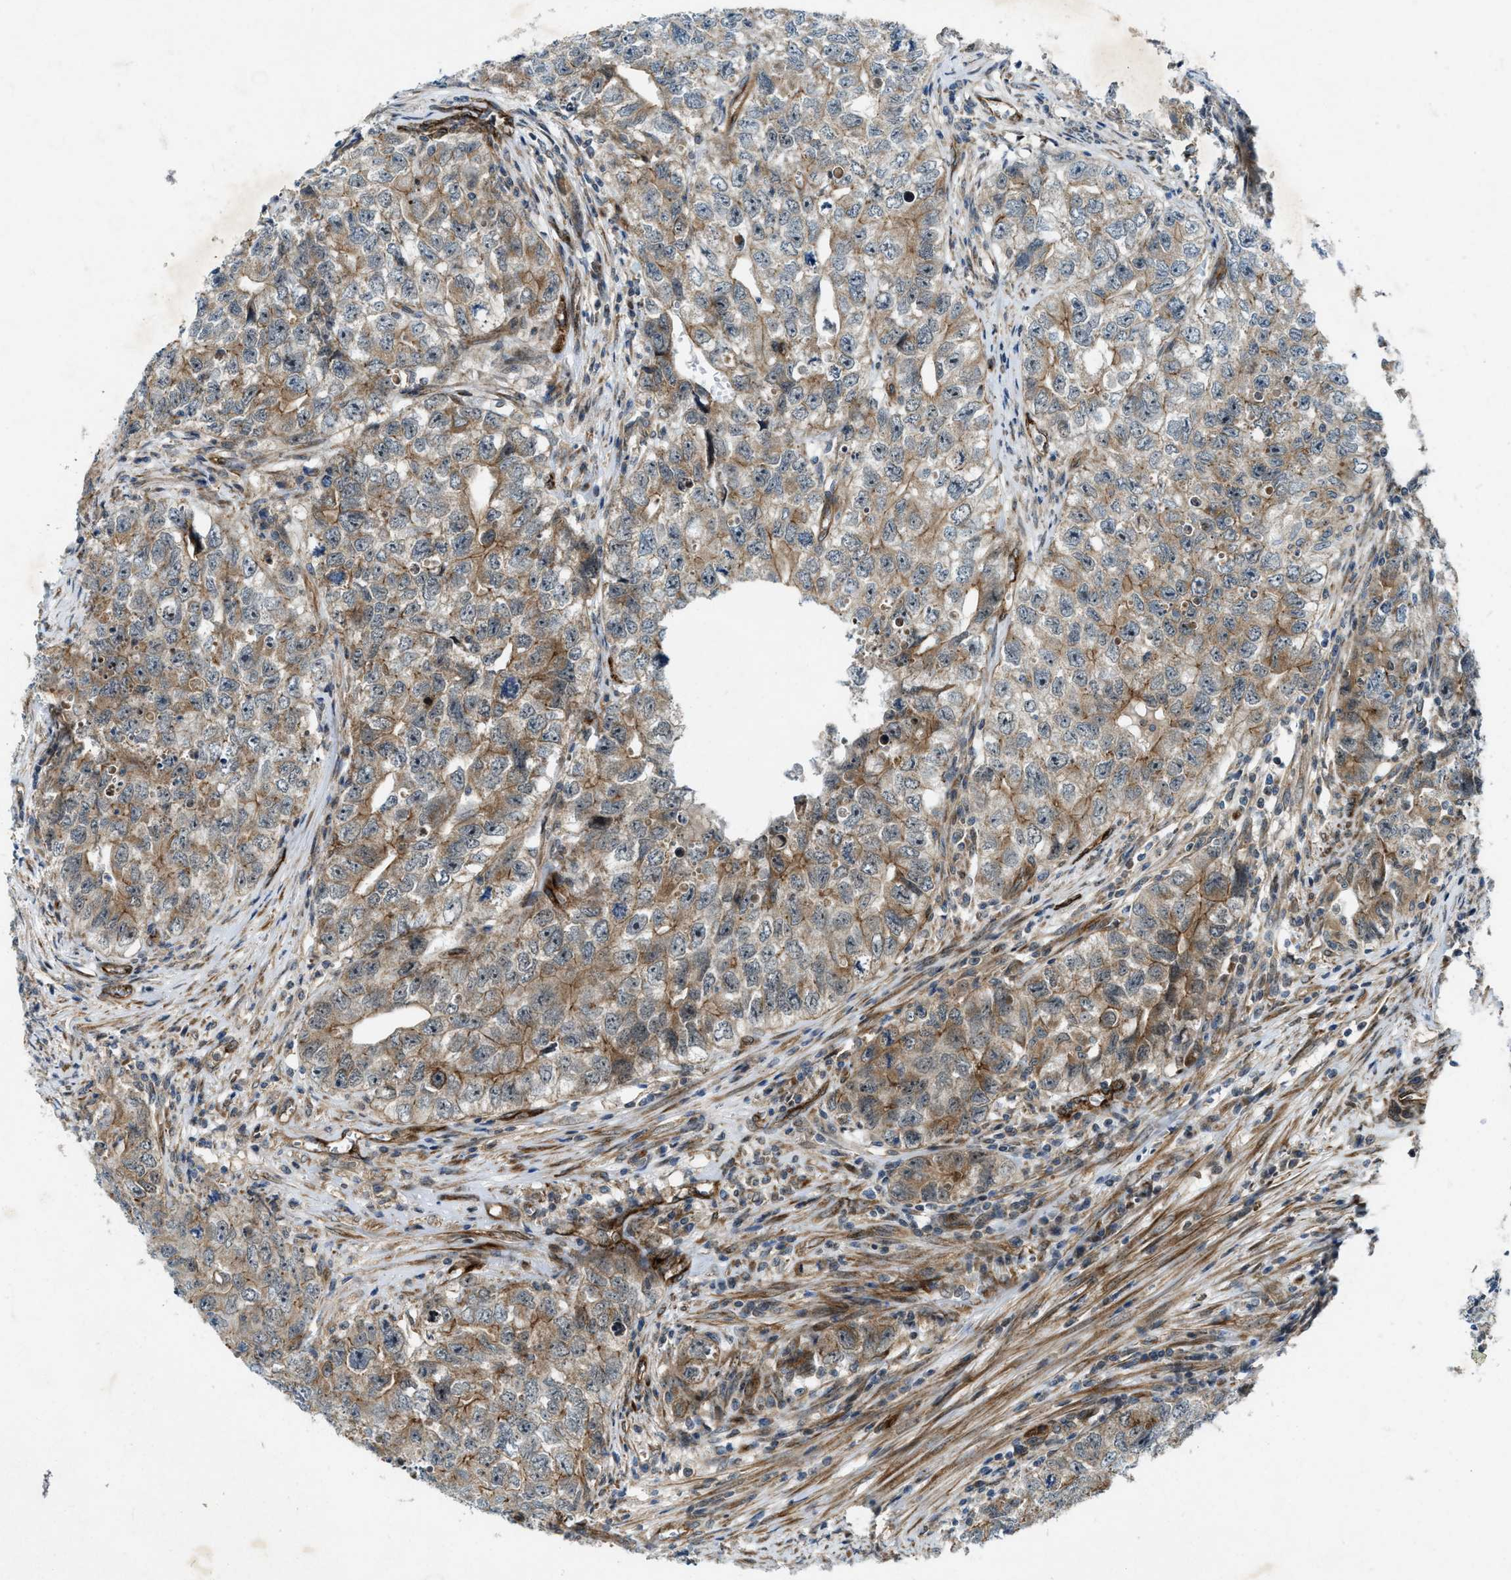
{"staining": {"intensity": "weak", "quantity": "25%-75%", "location": "cytoplasmic/membranous"}, "tissue": "testis cancer", "cell_type": "Tumor cells", "image_type": "cancer", "snomed": [{"axis": "morphology", "description": "Seminoma, NOS"}, {"axis": "morphology", "description": "Carcinoma, Embryonal, NOS"}, {"axis": "topography", "description": "Testis"}], "caption": "A micrograph of testis cancer stained for a protein displays weak cytoplasmic/membranous brown staining in tumor cells.", "gene": "URGCP", "patient": {"sex": "male", "age": 43}}